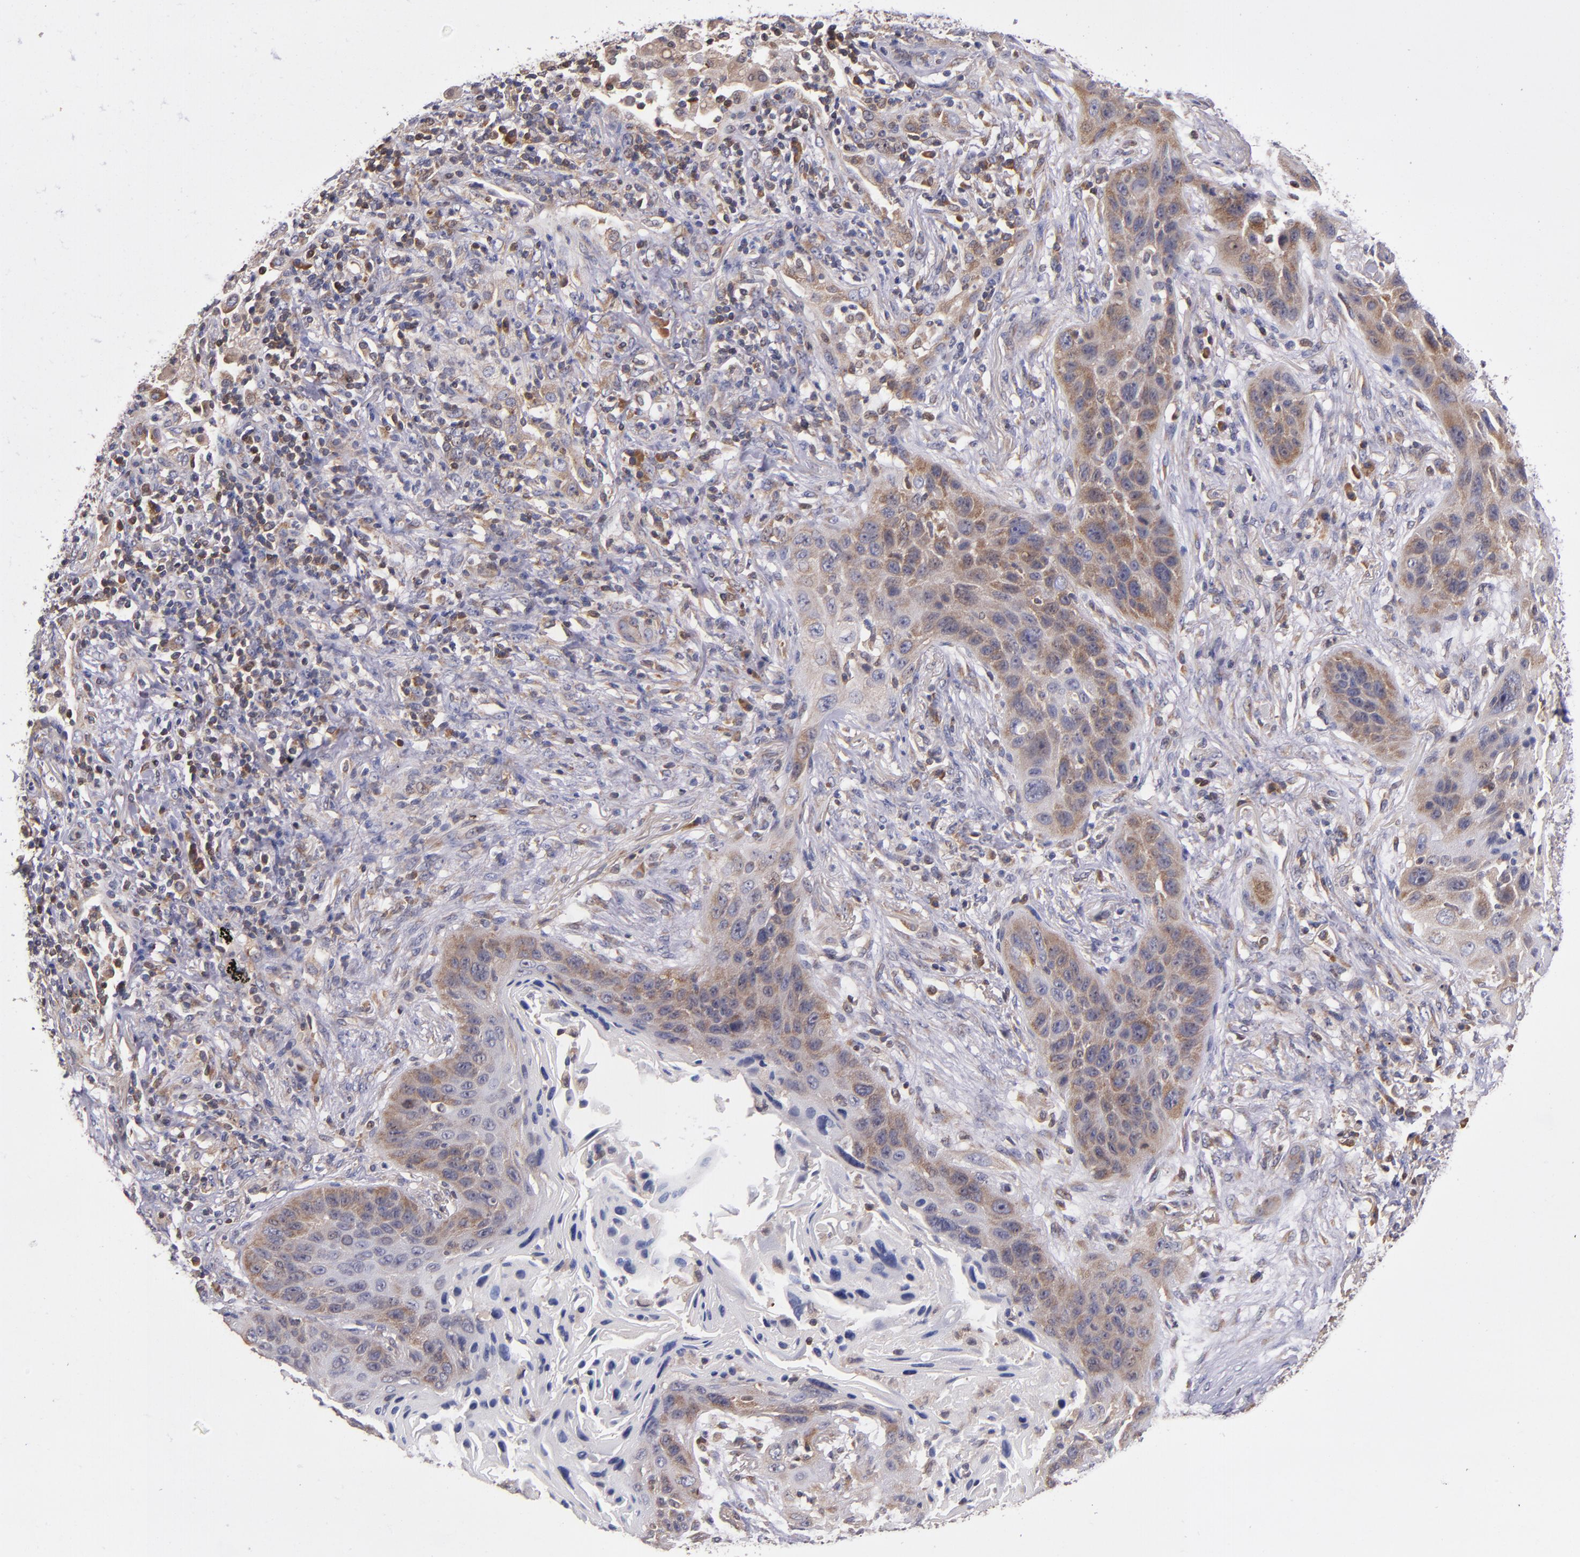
{"staining": {"intensity": "moderate", "quantity": ">75%", "location": "cytoplasmic/membranous"}, "tissue": "lung cancer", "cell_type": "Tumor cells", "image_type": "cancer", "snomed": [{"axis": "morphology", "description": "Squamous cell carcinoma, NOS"}, {"axis": "topography", "description": "Lung"}], "caption": "Lung squamous cell carcinoma stained with a brown dye exhibits moderate cytoplasmic/membranous positive expression in approximately >75% of tumor cells.", "gene": "EIF4ENIF1", "patient": {"sex": "female", "age": 67}}